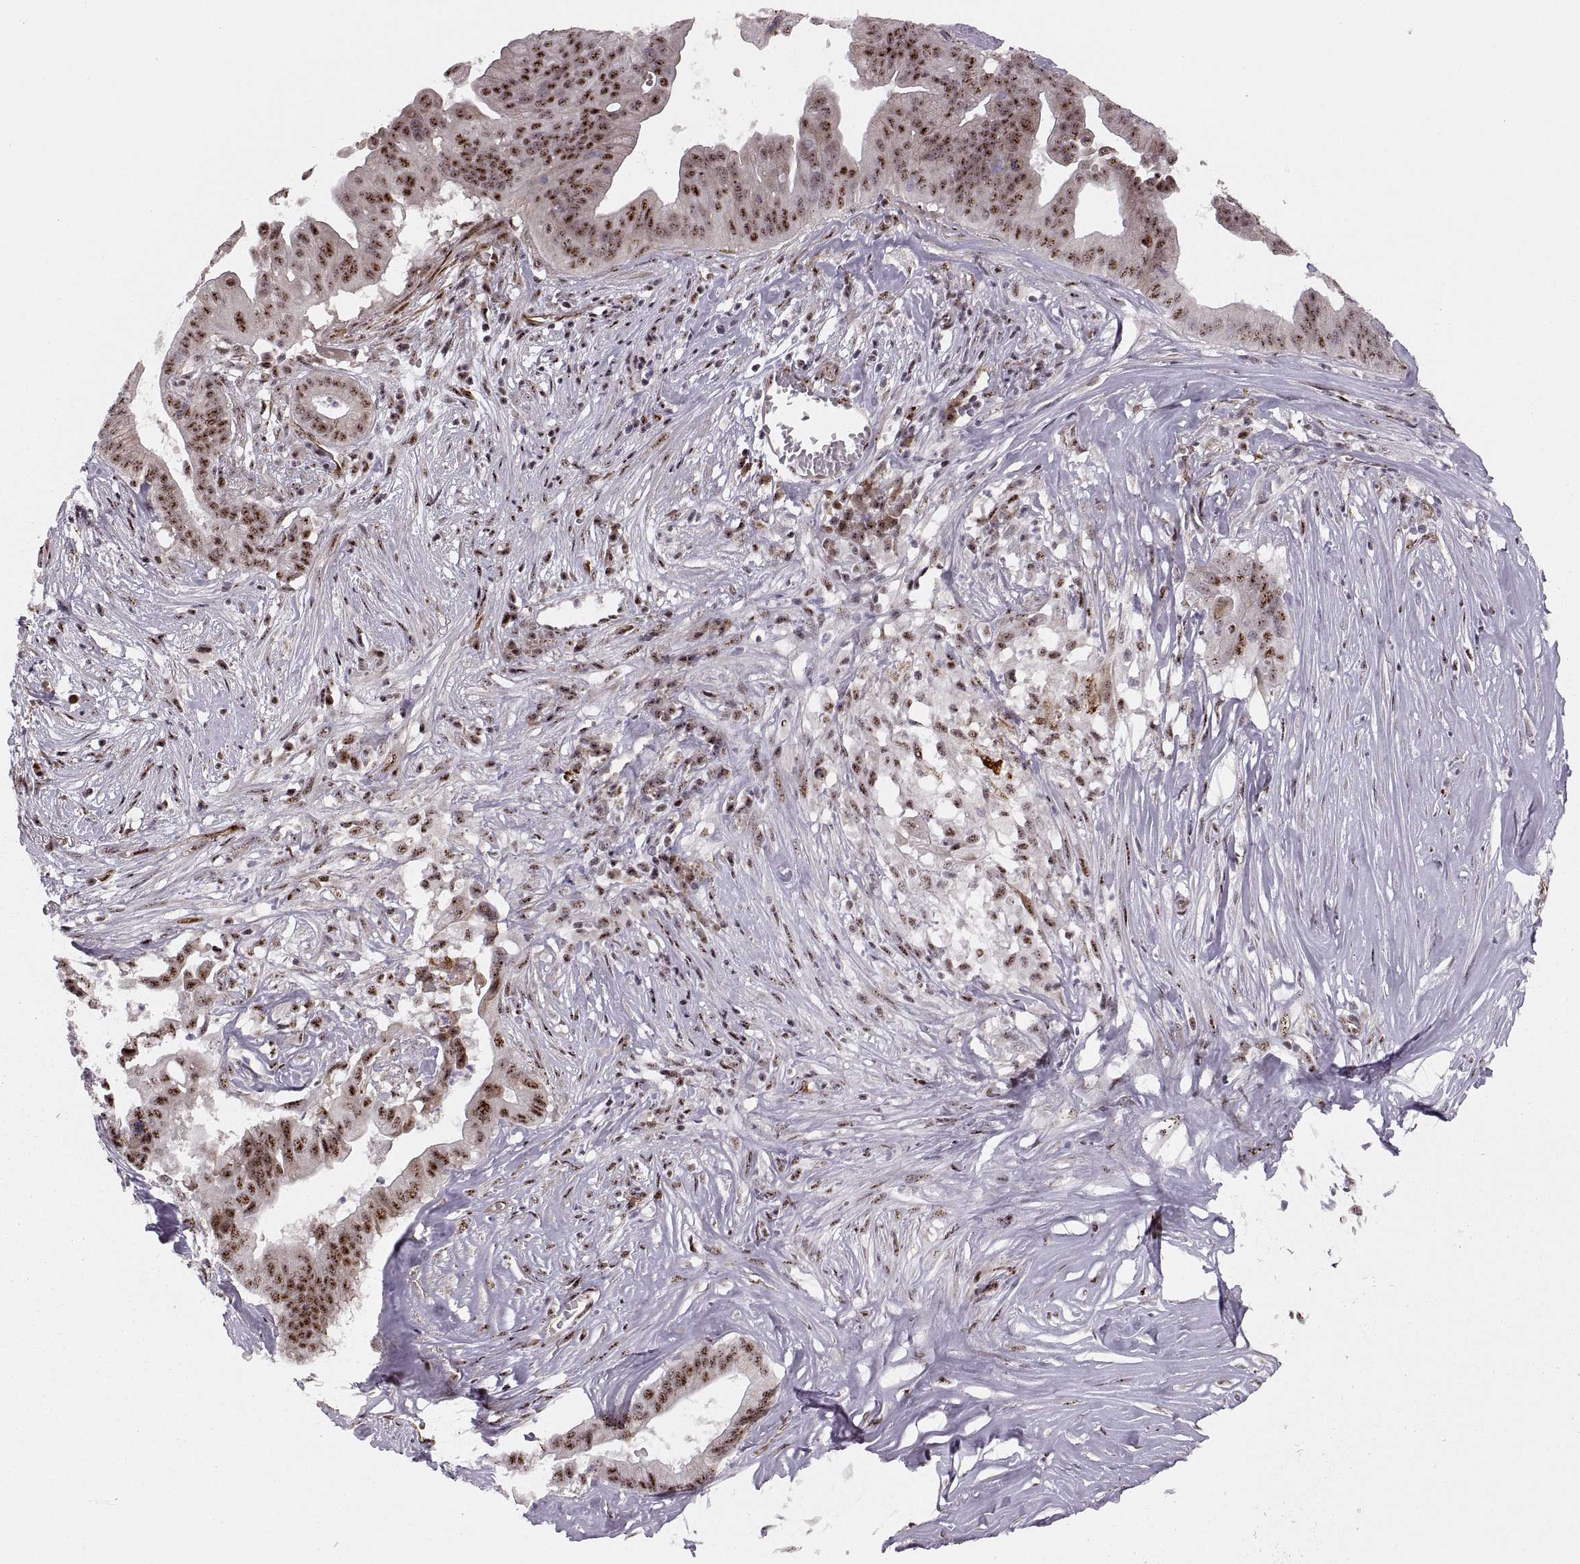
{"staining": {"intensity": "strong", "quantity": ">75%", "location": "nuclear"}, "tissue": "pancreatic cancer", "cell_type": "Tumor cells", "image_type": "cancer", "snomed": [{"axis": "morphology", "description": "Adenocarcinoma, NOS"}, {"axis": "topography", "description": "Pancreas"}], "caption": "About >75% of tumor cells in human adenocarcinoma (pancreatic) show strong nuclear protein expression as visualized by brown immunohistochemical staining.", "gene": "ZCCHC17", "patient": {"sex": "male", "age": 61}}